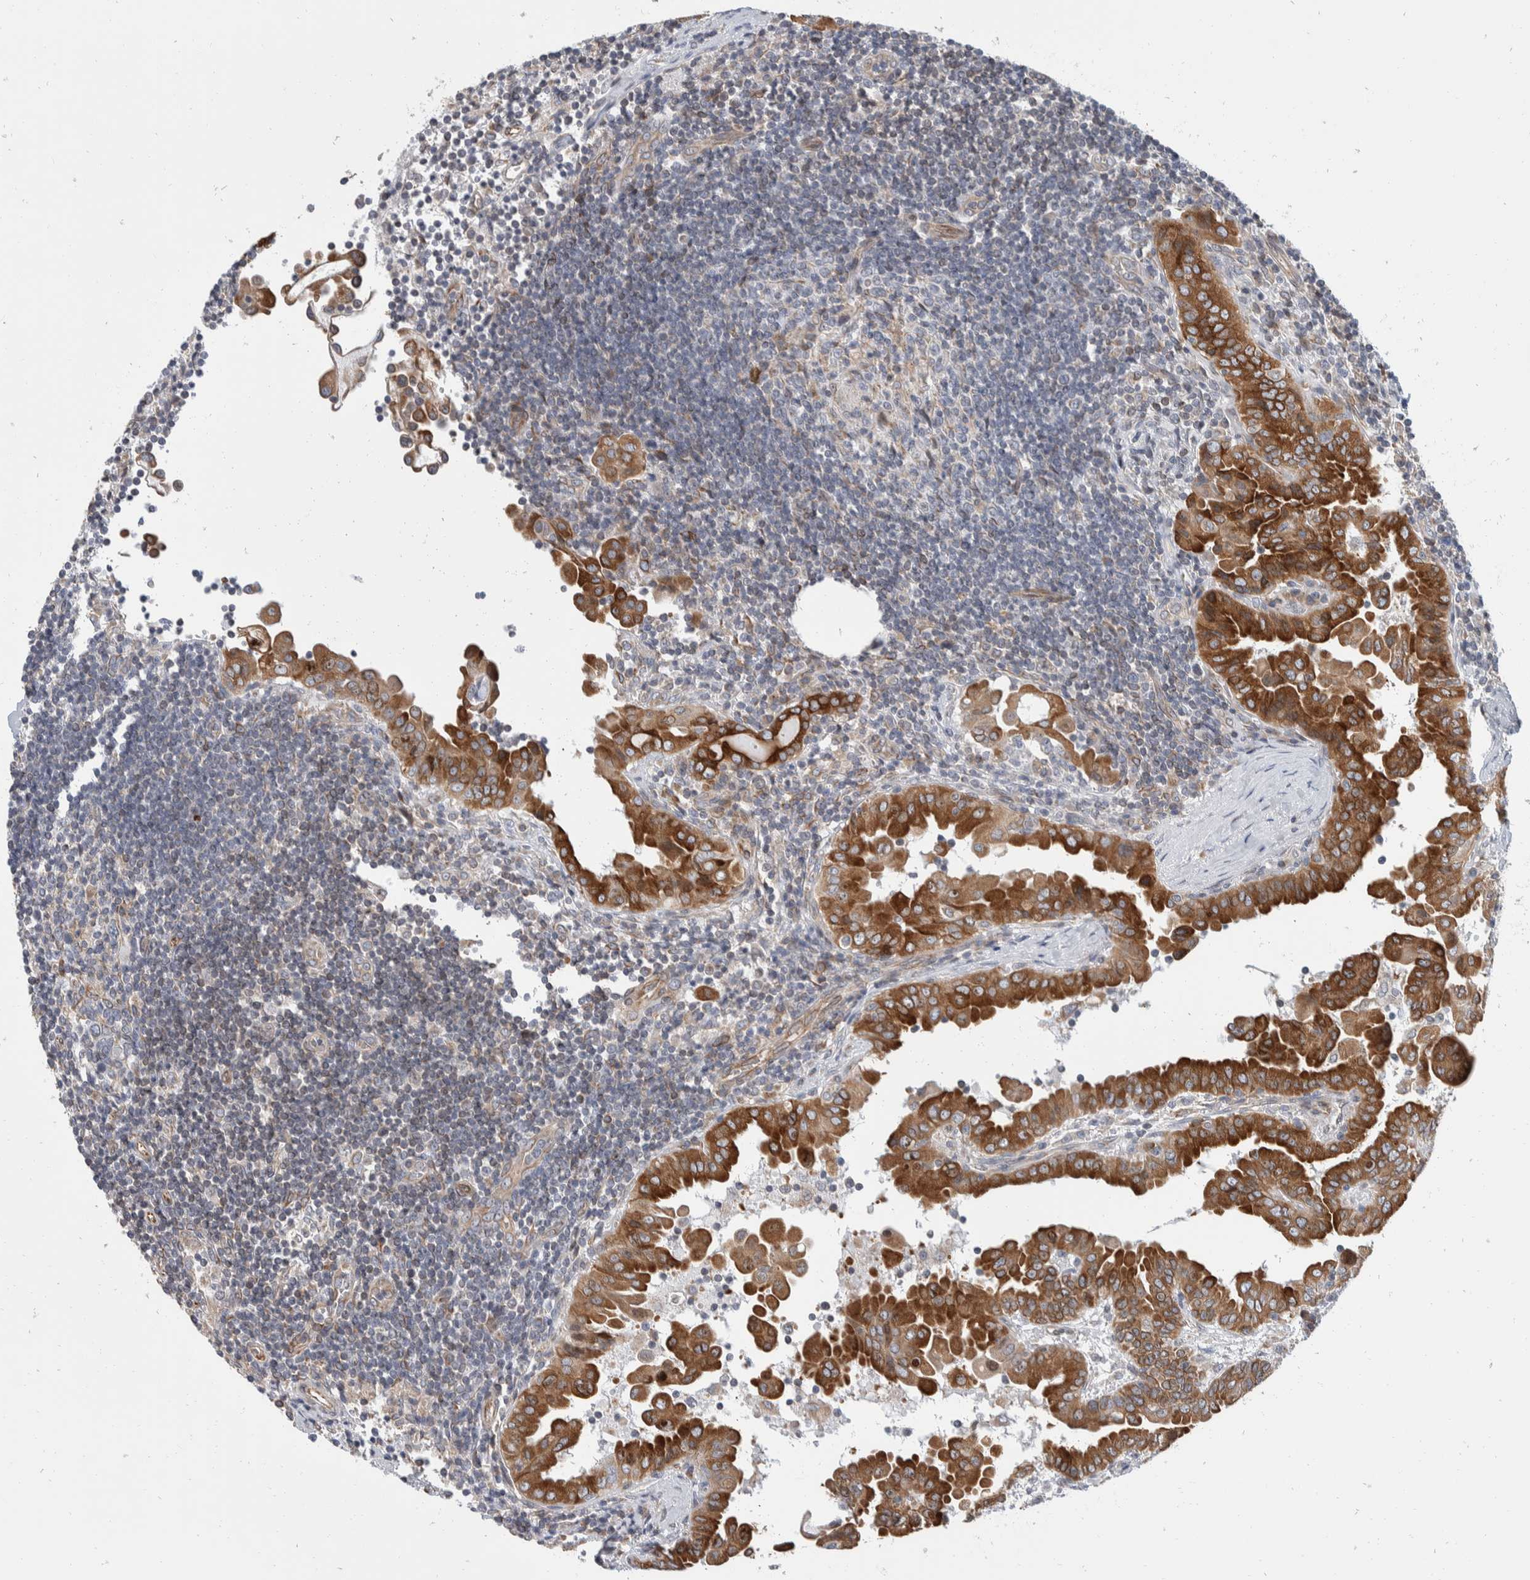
{"staining": {"intensity": "strong", "quantity": ">75%", "location": "cytoplasmic/membranous"}, "tissue": "thyroid cancer", "cell_type": "Tumor cells", "image_type": "cancer", "snomed": [{"axis": "morphology", "description": "Papillary adenocarcinoma, NOS"}, {"axis": "topography", "description": "Thyroid gland"}], "caption": "Approximately >75% of tumor cells in papillary adenocarcinoma (thyroid) exhibit strong cytoplasmic/membranous protein expression as visualized by brown immunohistochemical staining.", "gene": "TMEM245", "patient": {"sex": "male", "age": 33}}